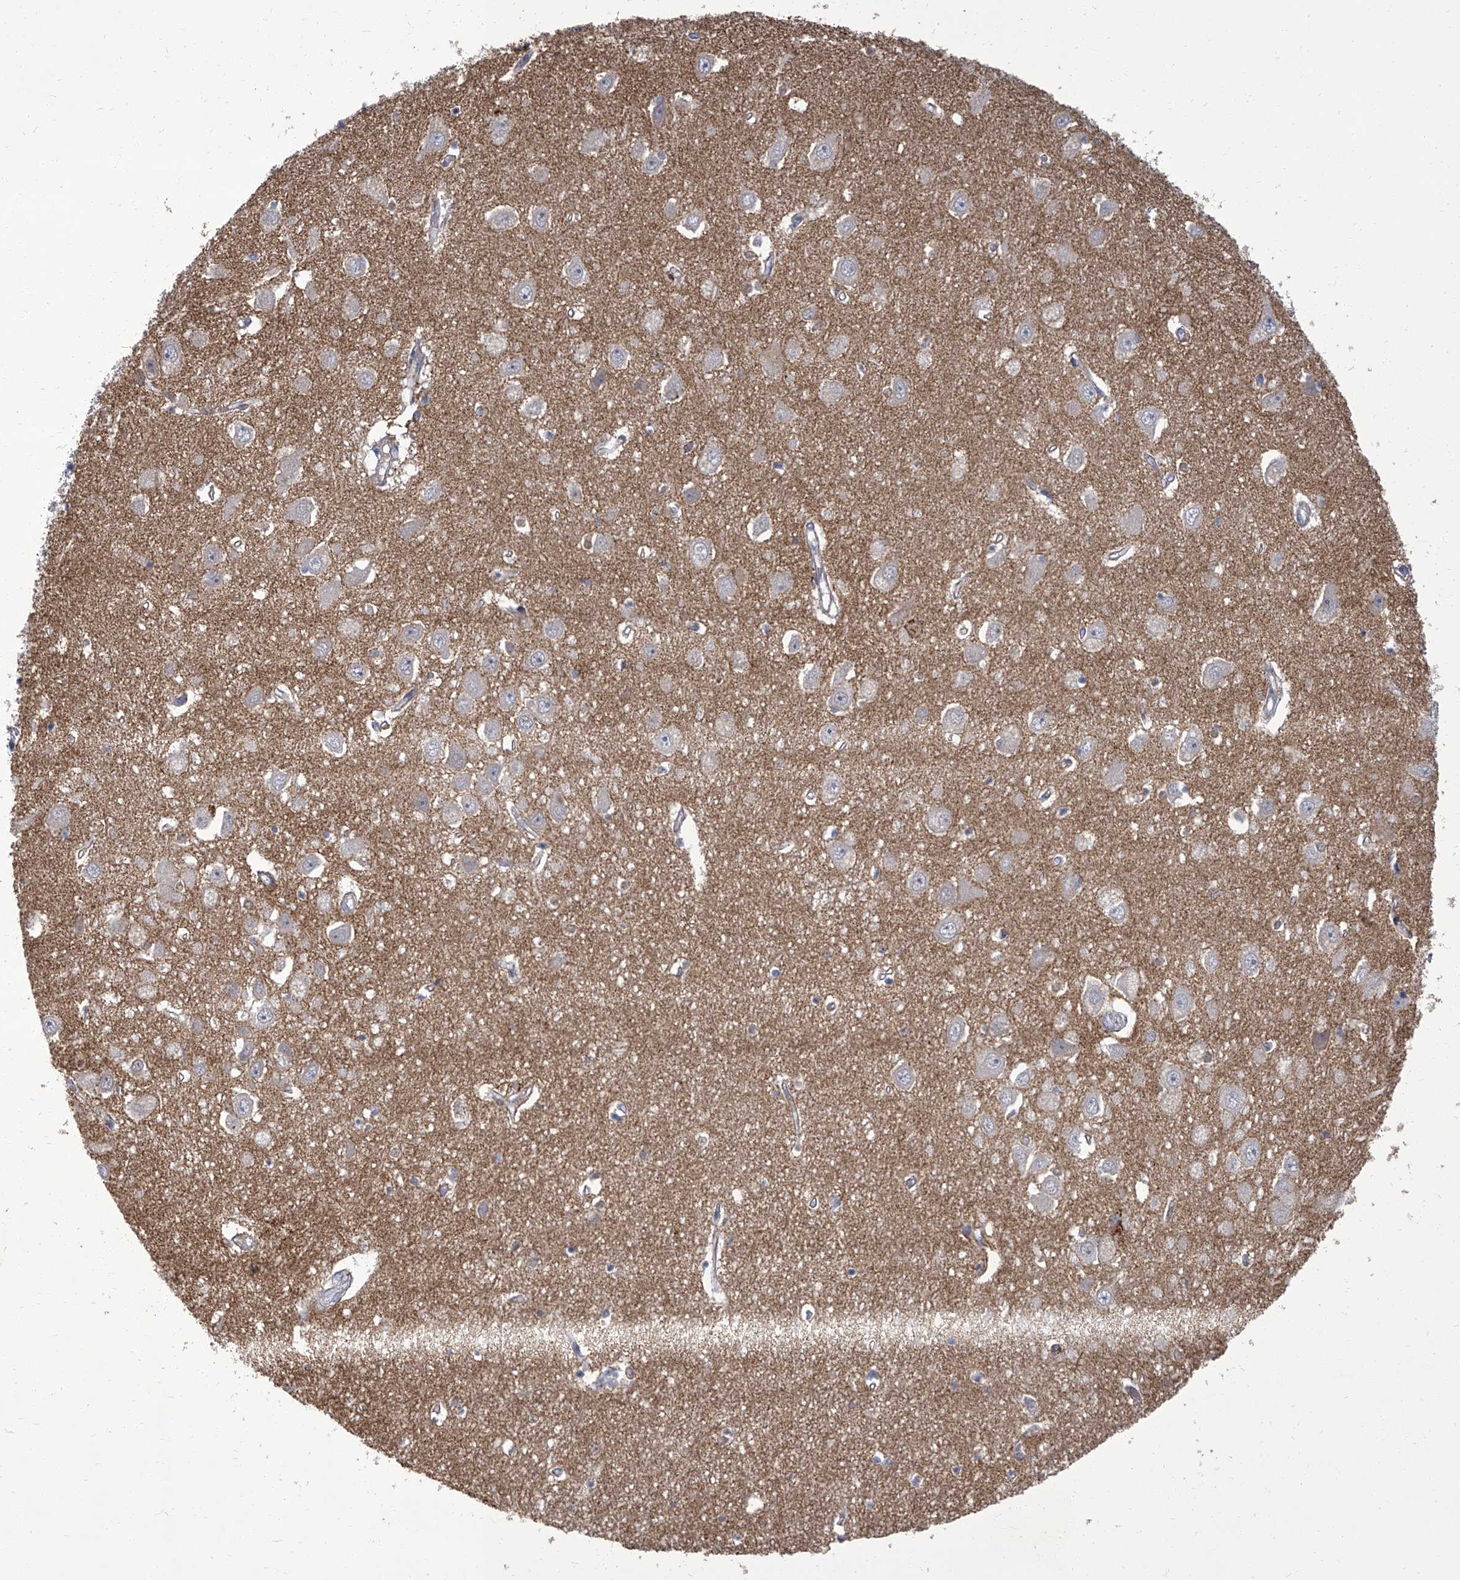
{"staining": {"intensity": "weak", "quantity": "<25%", "location": "cytoplasmic/membranous"}, "tissue": "hippocampus", "cell_type": "Glial cells", "image_type": "normal", "snomed": [{"axis": "morphology", "description": "Normal tissue, NOS"}, {"axis": "topography", "description": "Hippocampus"}], "caption": "Image shows no significant protein staining in glial cells of unremarkable hippocampus. (DAB (3,3'-diaminobenzidine) immunohistochemistry (IHC) with hematoxylin counter stain).", "gene": "PARD3", "patient": {"sex": "female", "age": 64}}